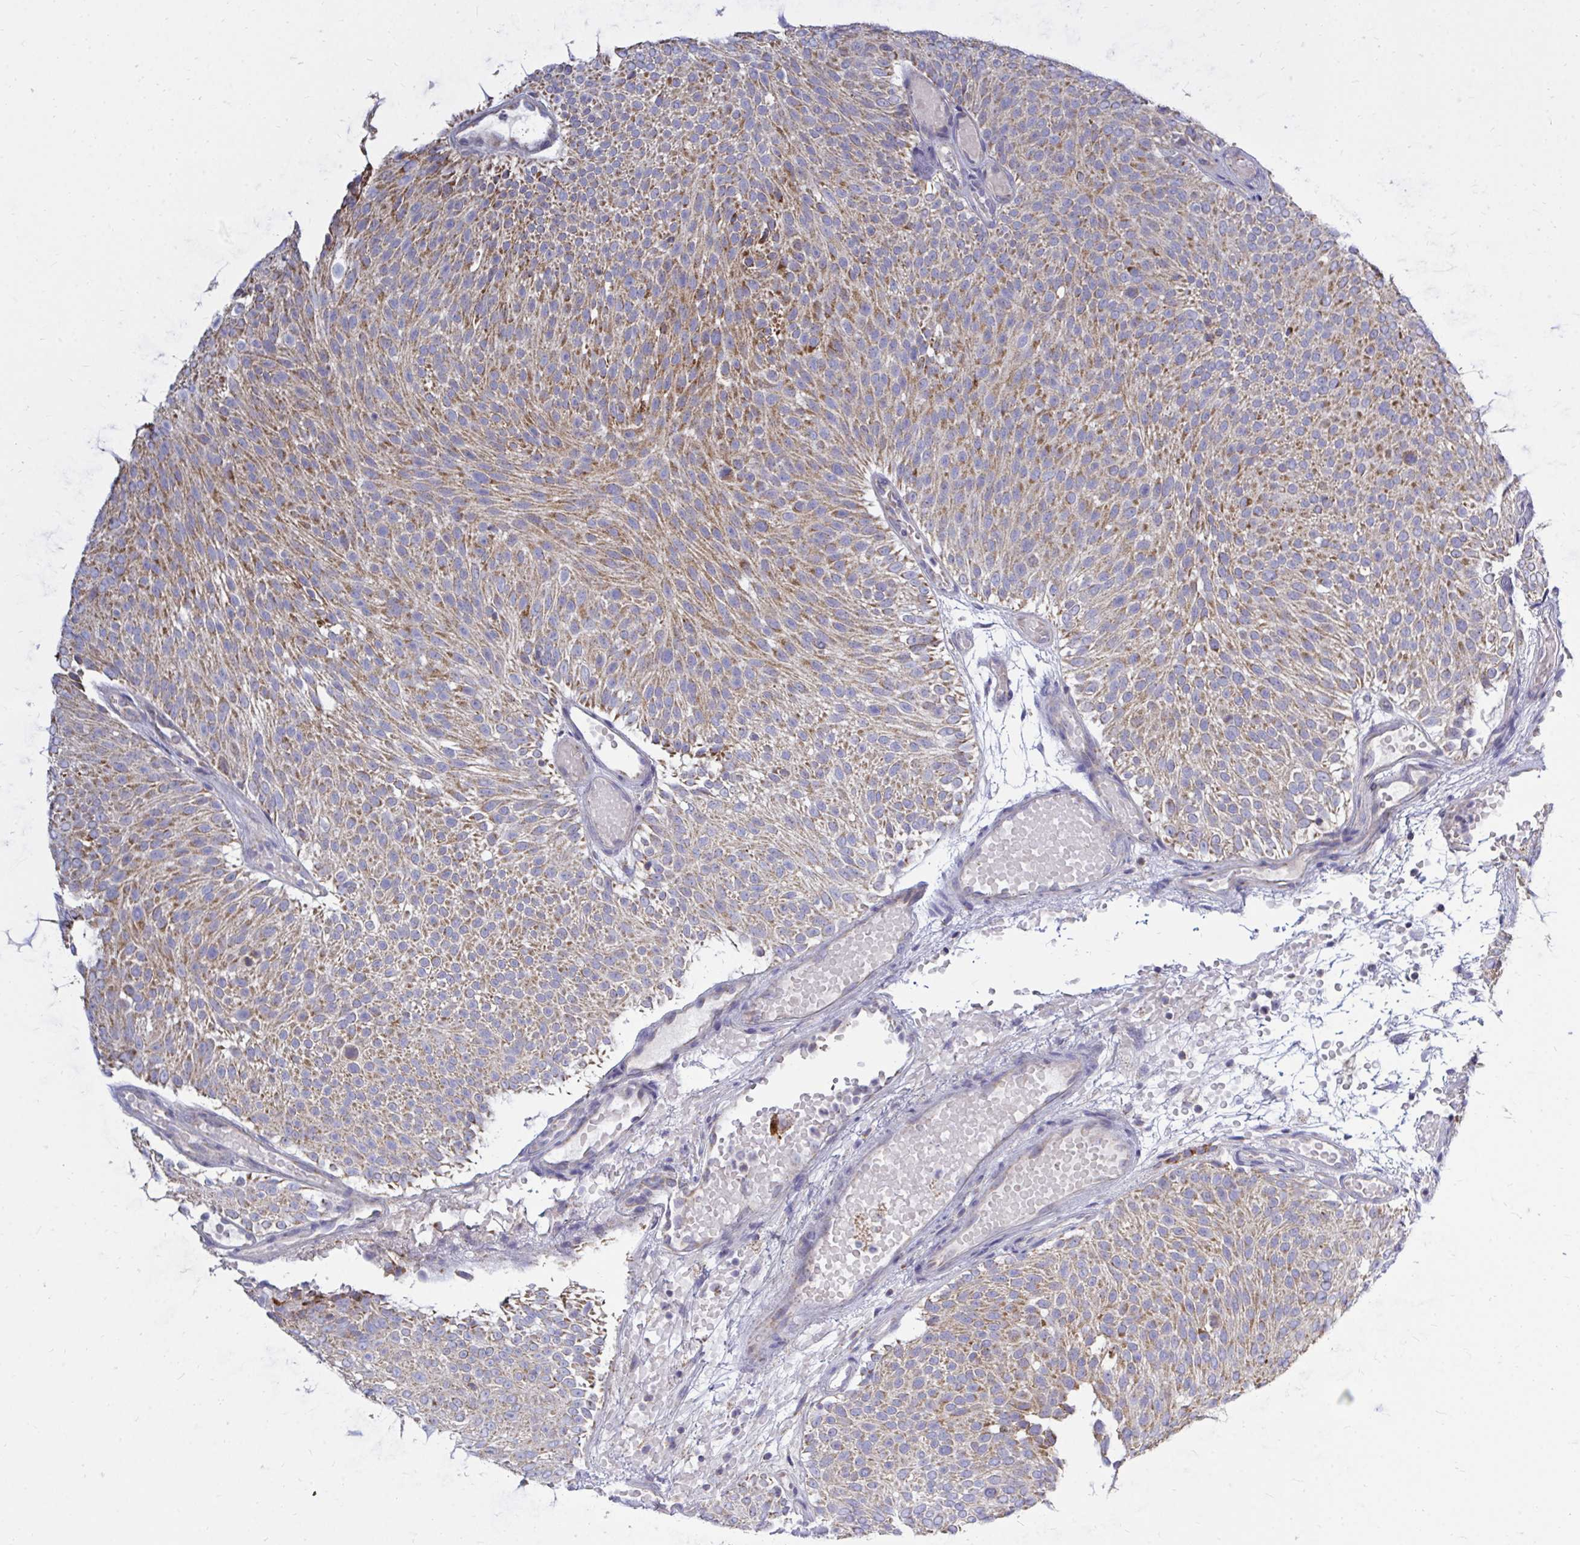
{"staining": {"intensity": "moderate", "quantity": "25%-75%", "location": "cytoplasmic/membranous"}, "tissue": "urothelial cancer", "cell_type": "Tumor cells", "image_type": "cancer", "snomed": [{"axis": "morphology", "description": "Urothelial carcinoma, Low grade"}, {"axis": "topography", "description": "Urinary bladder"}], "caption": "About 25%-75% of tumor cells in human urothelial cancer demonstrate moderate cytoplasmic/membranous protein staining as visualized by brown immunohistochemical staining.", "gene": "OR10R2", "patient": {"sex": "male", "age": 78}}